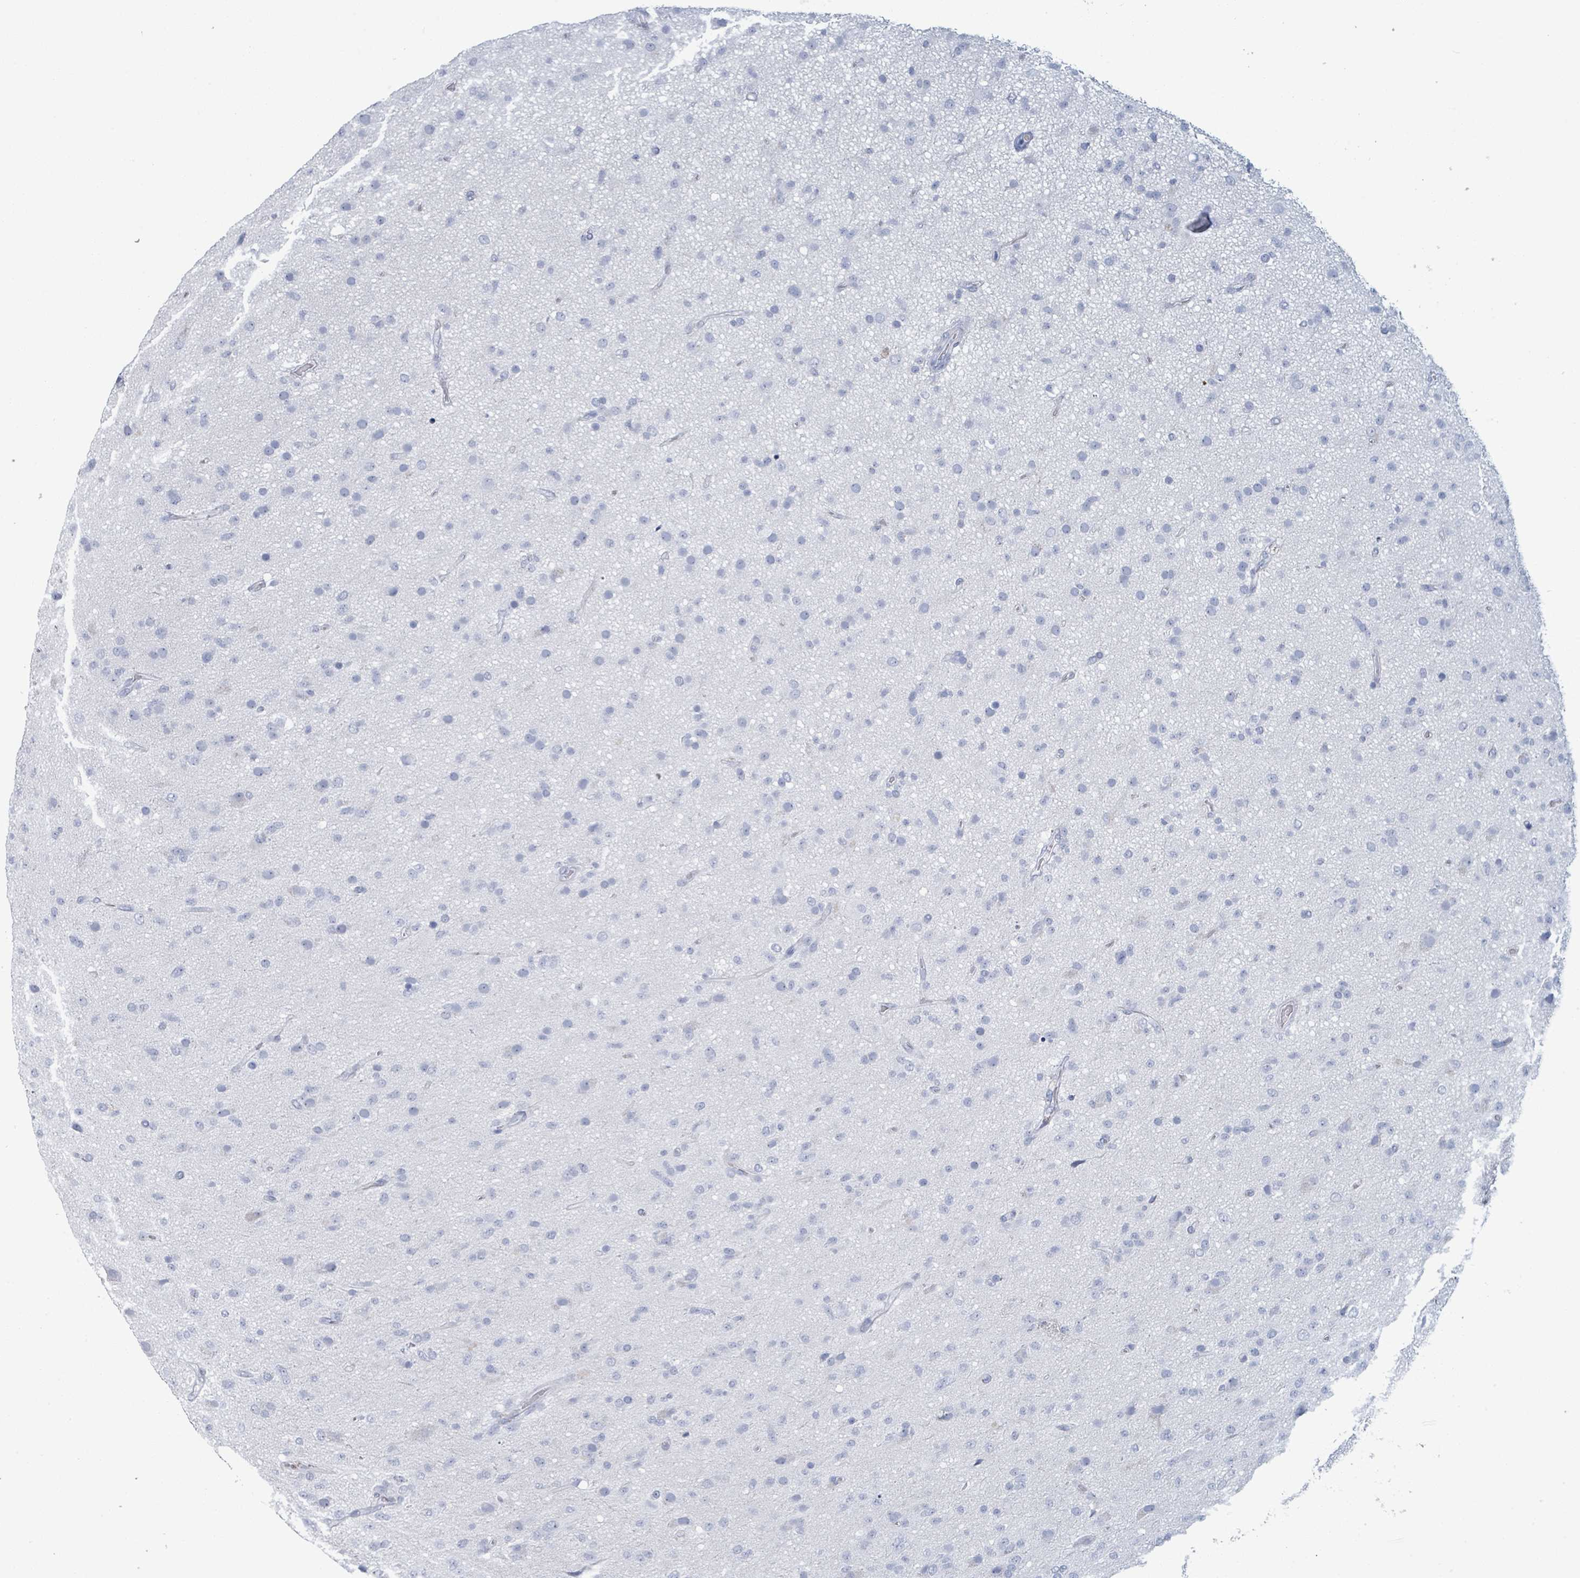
{"staining": {"intensity": "negative", "quantity": "none", "location": "none"}, "tissue": "glioma", "cell_type": "Tumor cells", "image_type": "cancer", "snomed": [{"axis": "morphology", "description": "Glioma, malignant, Low grade"}, {"axis": "topography", "description": "Brain"}], "caption": "DAB (3,3'-diaminobenzidine) immunohistochemical staining of malignant low-grade glioma exhibits no significant staining in tumor cells.", "gene": "VPS13D", "patient": {"sex": "male", "age": 65}}